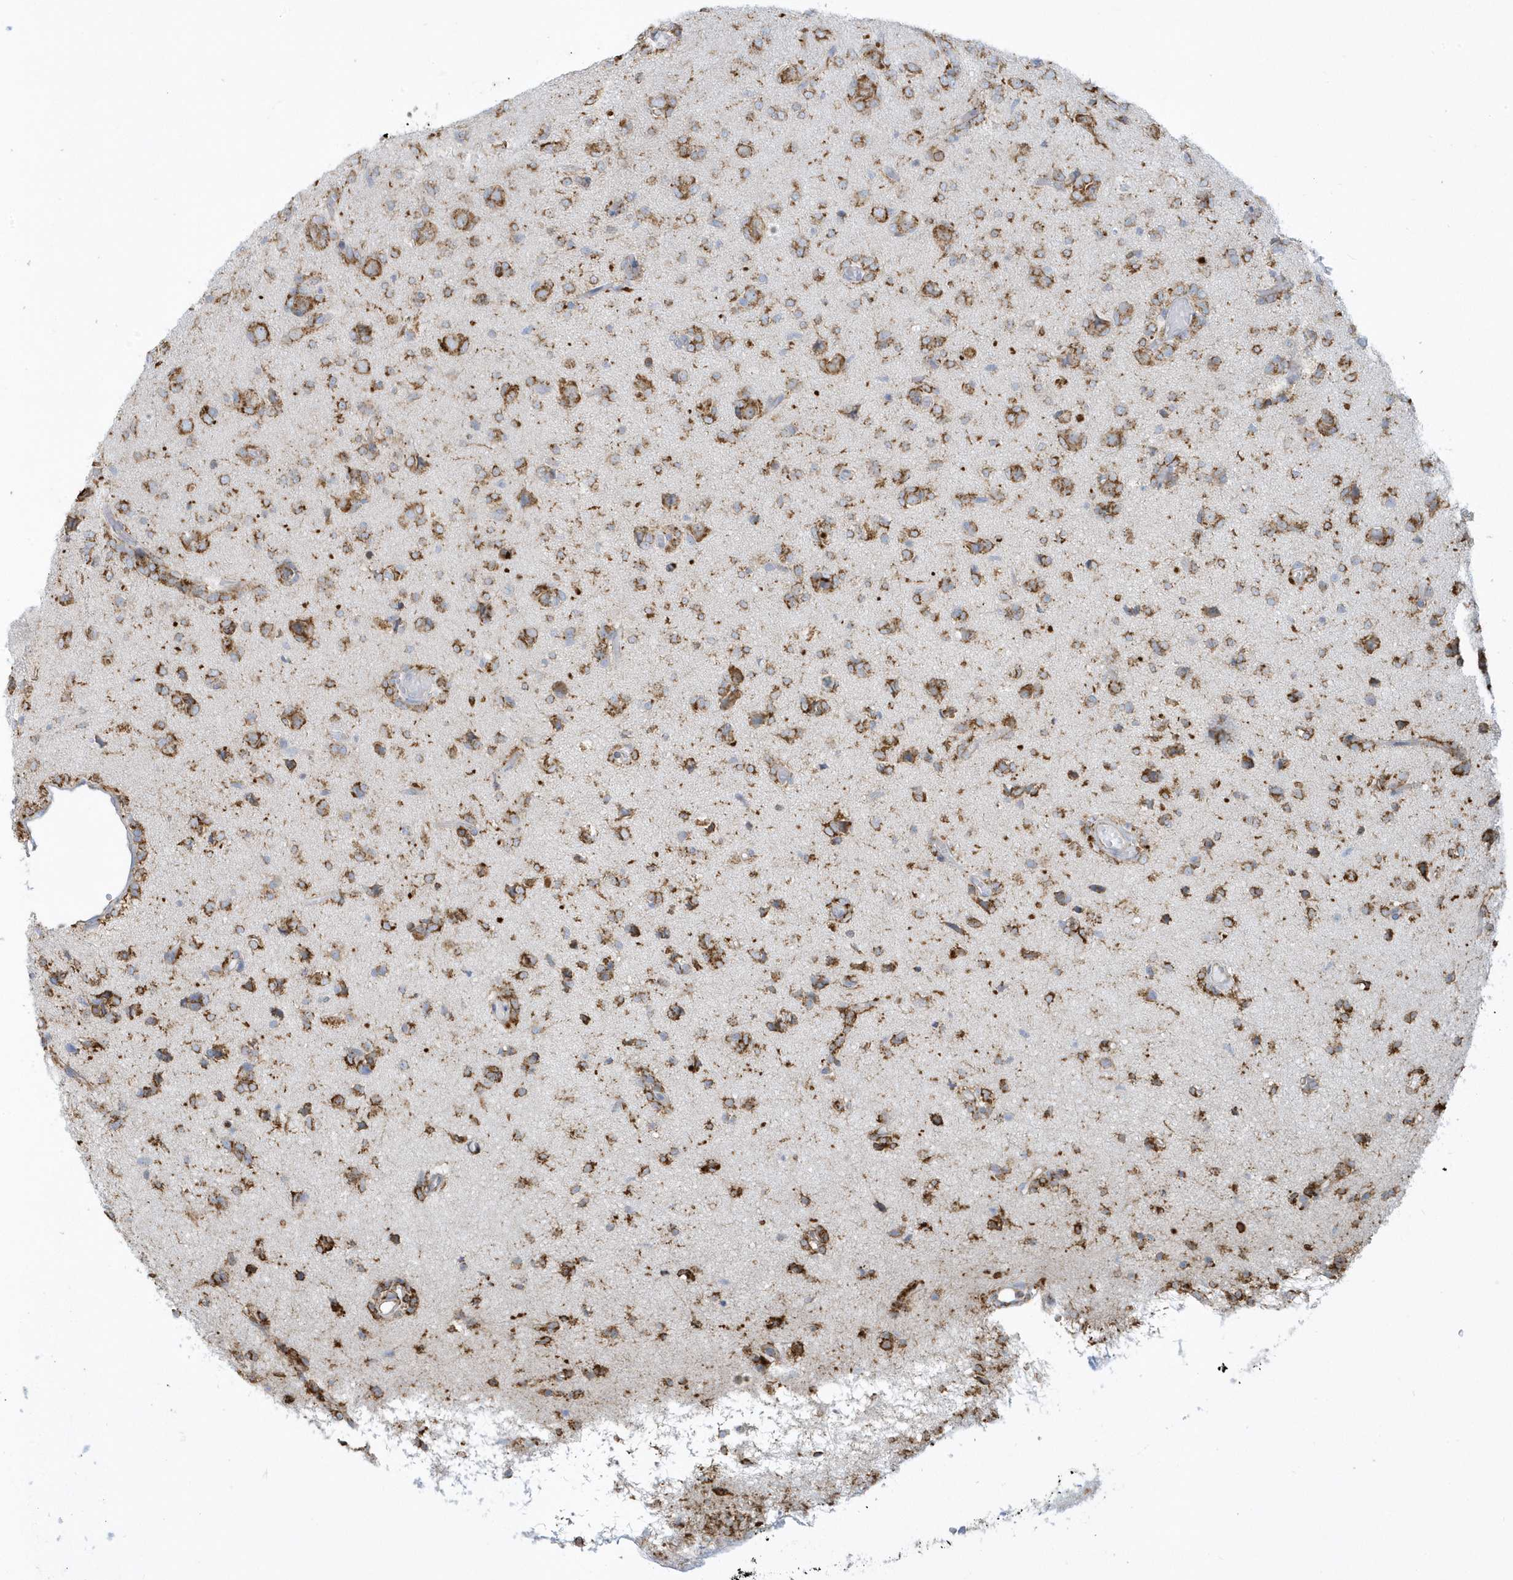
{"staining": {"intensity": "moderate", "quantity": ">75%", "location": "cytoplasmic/membranous"}, "tissue": "glioma", "cell_type": "Tumor cells", "image_type": "cancer", "snomed": [{"axis": "morphology", "description": "Glioma, malignant, High grade"}, {"axis": "topography", "description": "Brain"}], "caption": "Immunohistochemical staining of human malignant glioma (high-grade) exhibits medium levels of moderate cytoplasmic/membranous protein staining in approximately >75% of tumor cells.", "gene": "DCAF1", "patient": {"sex": "female", "age": 59}}